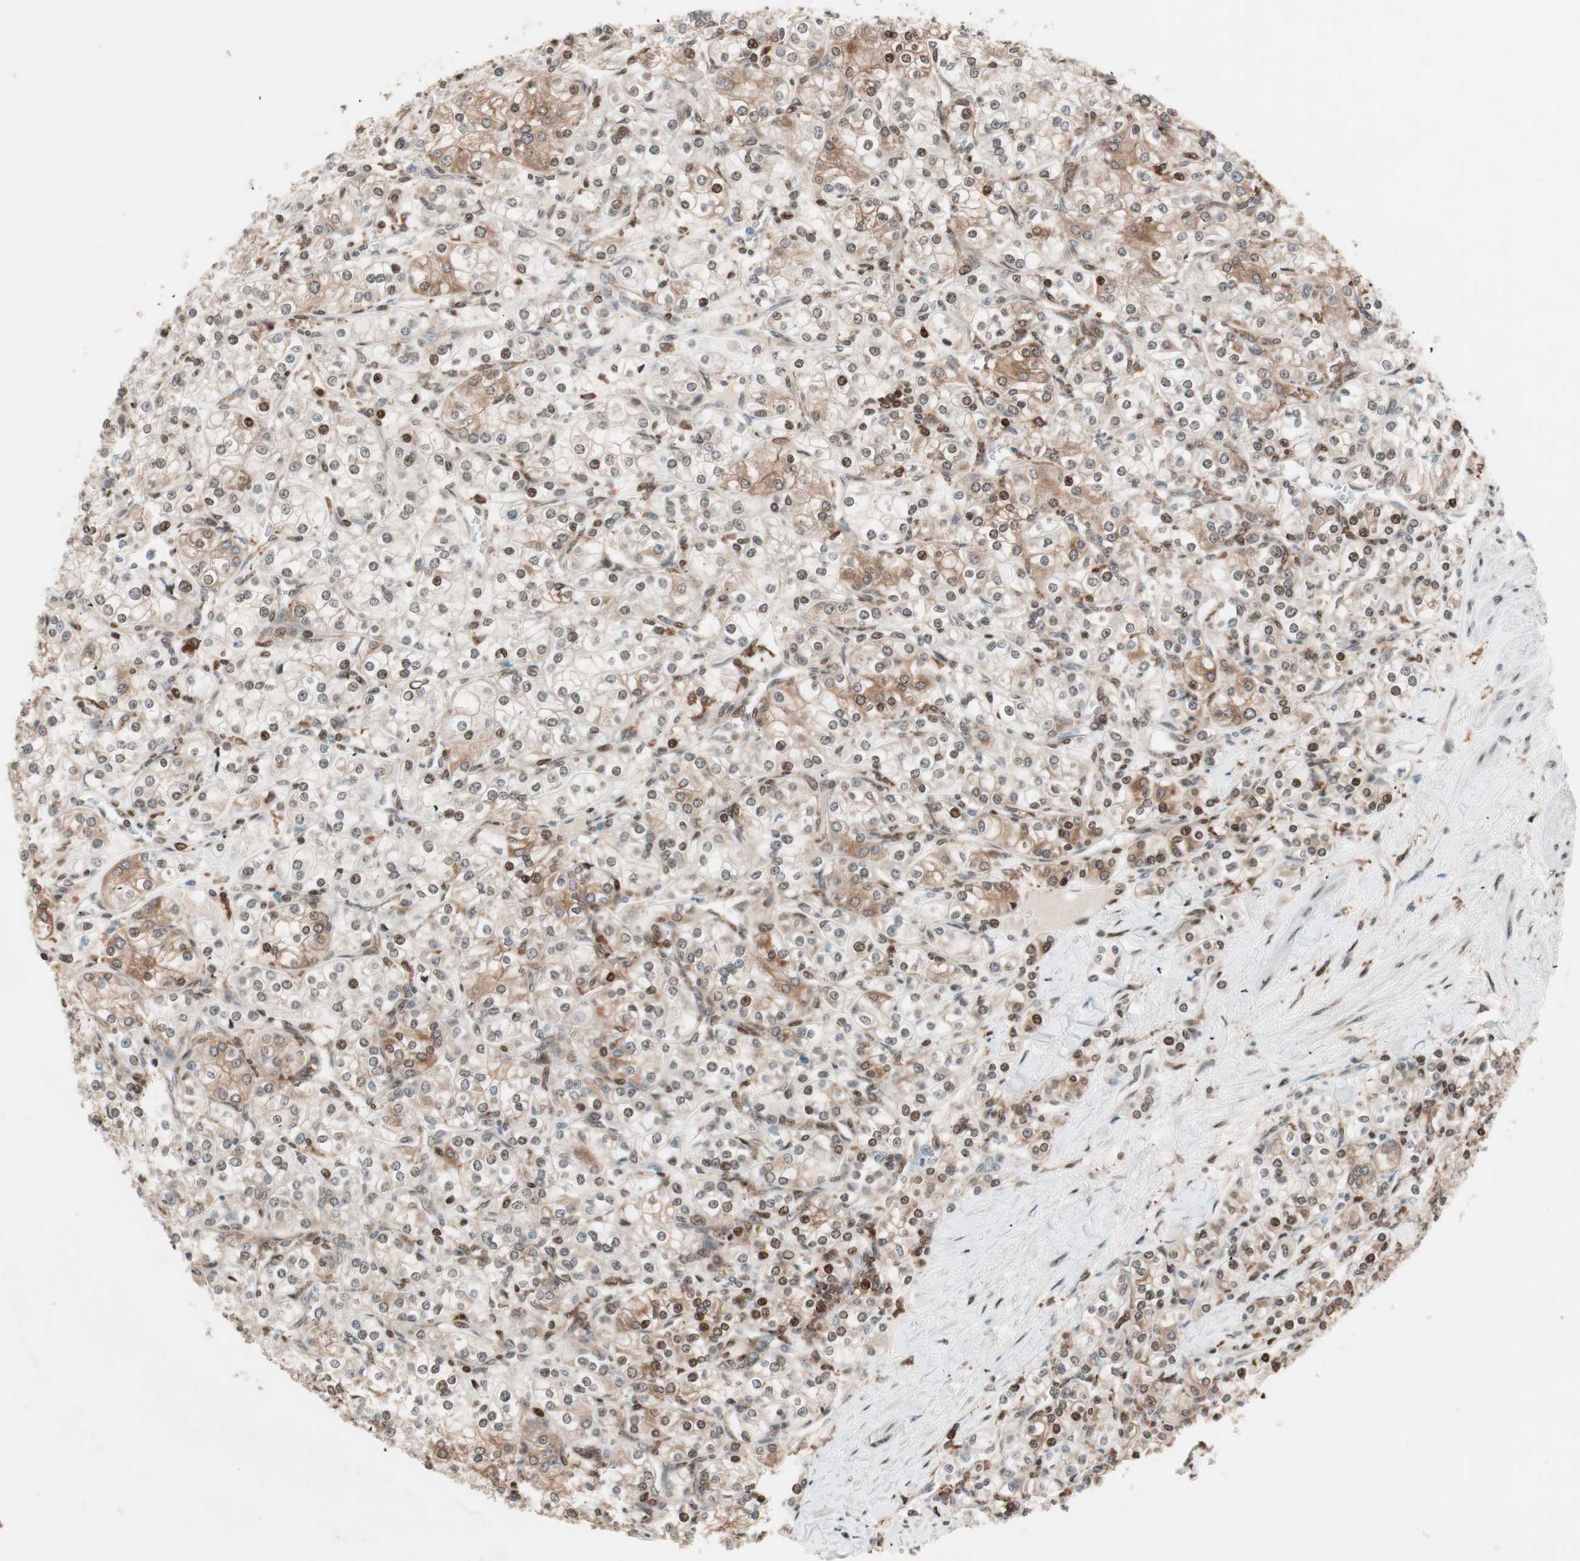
{"staining": {"intensity": "moderate", "quantity": ">75%", "location": "cytoplasmic/membranous,nuclear"}, "tissue": "renal cancer", "cell_type": "Tumor cells", "image_type": "cancer", "snomed": [{"axis": "morphology", "description": "Adenocarcinoma, NOS"}, {"axis": "topography", "description": "Kidney"}], "caption": "Renal cancer (adenocarcinoma) tissue exhibits moderate cytoplasmic/membranous and nuclear staining in approximately >75% of tumor cells", "gene": "BIN1", "patient": {"sex": "male", "age": 77}}